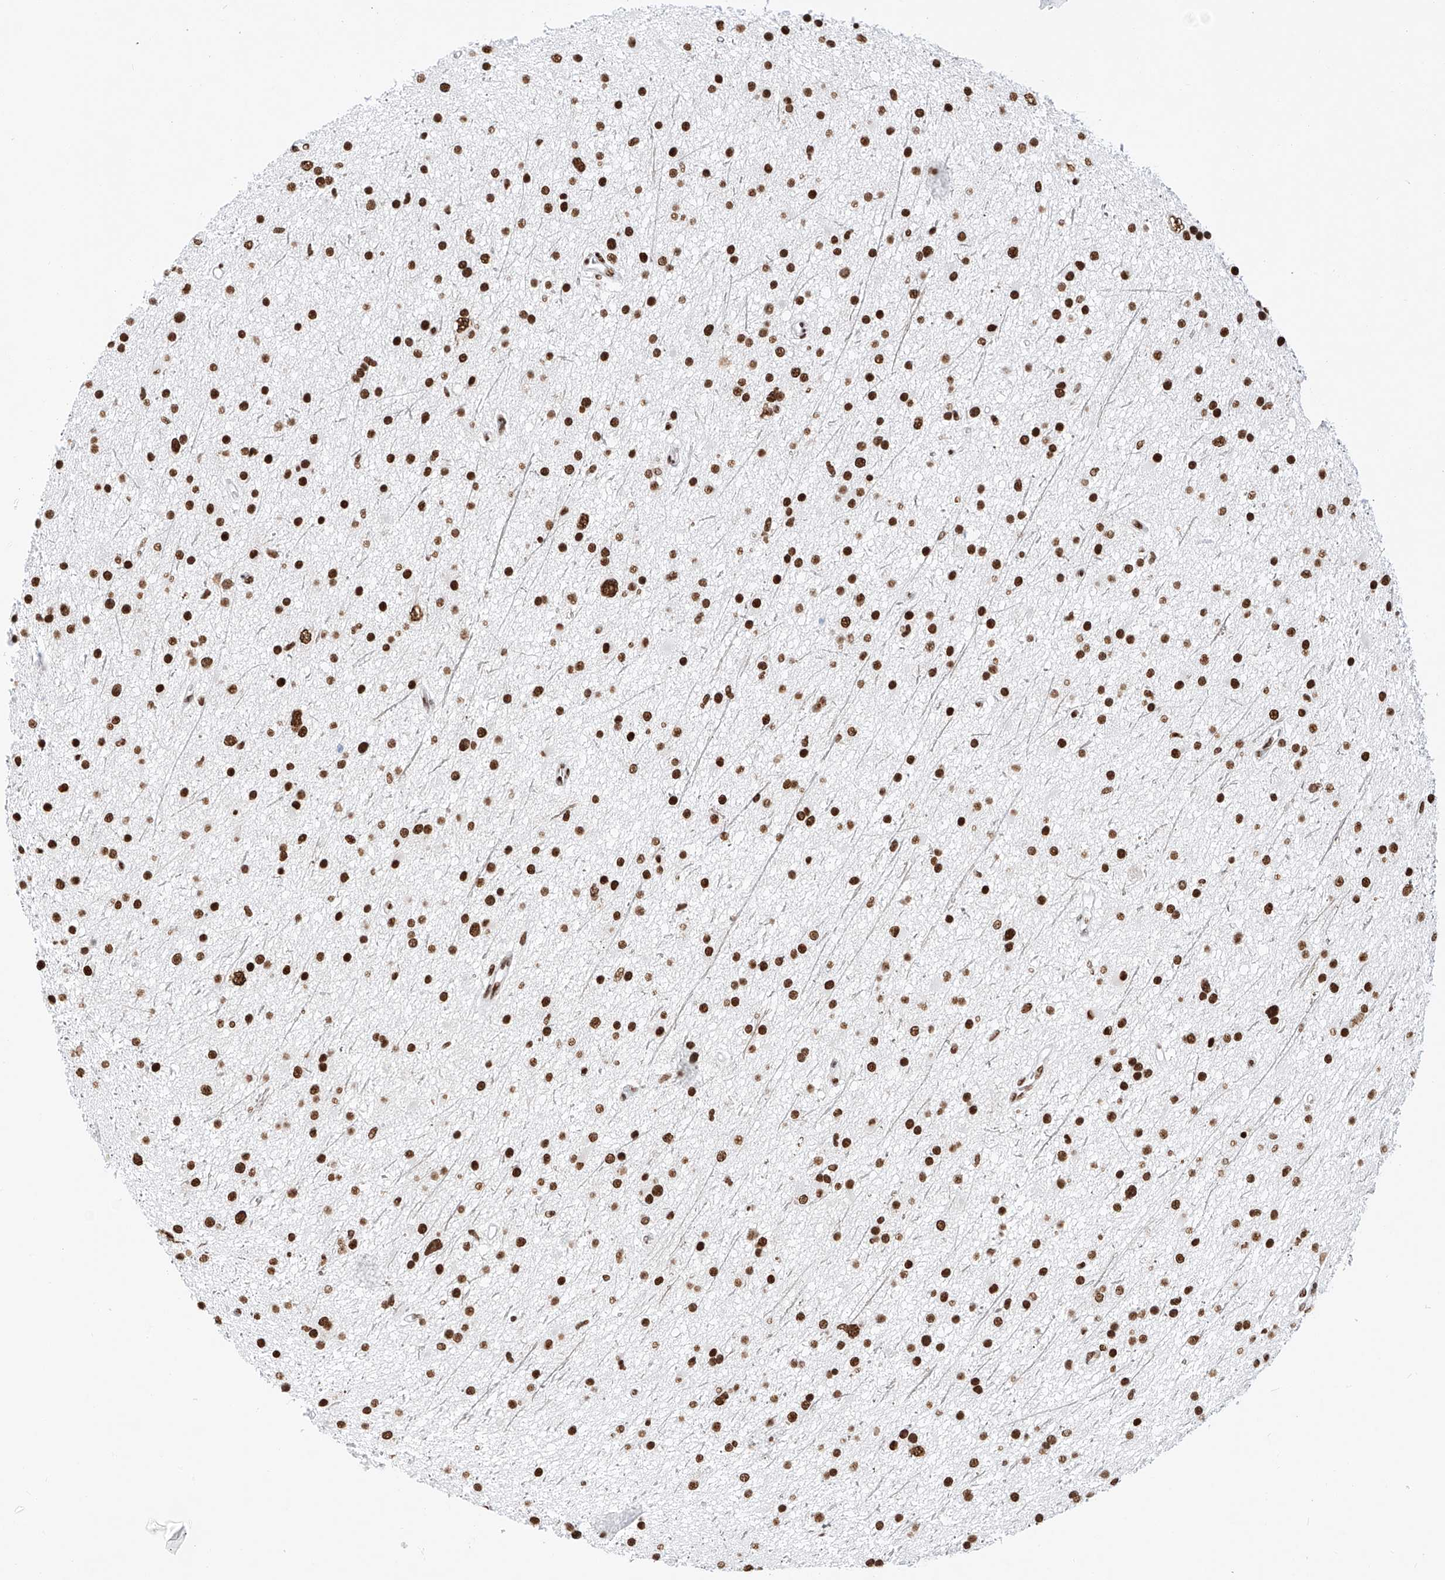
{"staining": {"intensity": "strong", "quantity": ">75%", "location": "nuclear"}, "tissue": "glioma", "cell_type": "Tumor cells", "image_type": "cancer", "snomed": [{"axis": "morphology", "description": "Glioma, malignant, Low grade"}, {"axis": "topography", "description": "Cerebral cortex"}], "caption": "This photomicrograph displays low-grade glioma (malignant) stained with immunohistochemistry to label a protein in brown. The nuclear of tumor cells show strong positivity for the protein. Nuclei are counter-stained blue.", "gene": "SRSF6", "patient": {"sex": "female", "age": 39}}